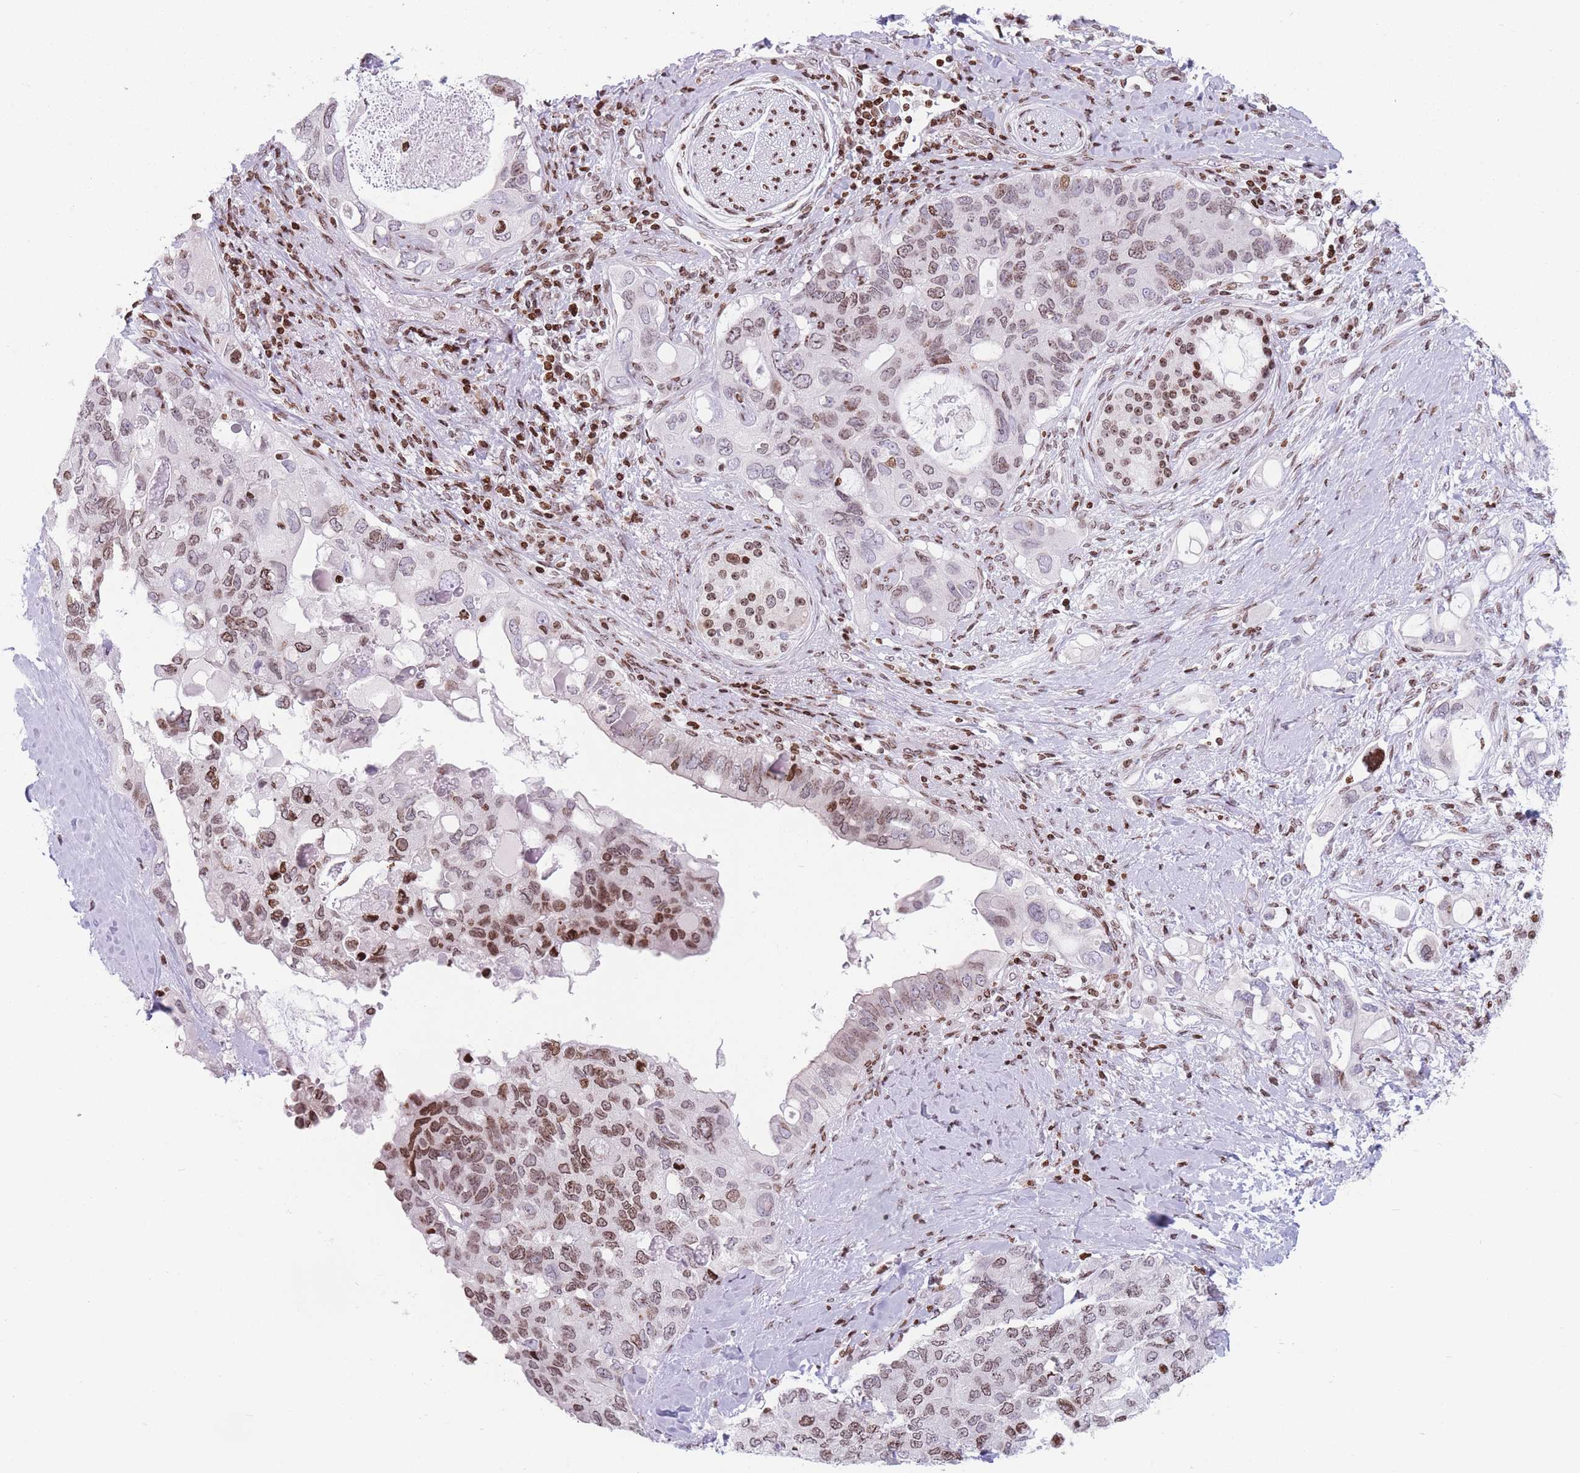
{"staining": {"intensity": "moderate", "quantity": ">75%", "location": "nuclear"}, "tissue": "pancreatic cancer", "cell_type": "Tumor cells", "image_type": "cancer", "snomed": [{"axis": "morphology", "description": "Adenocarcinoma, NOS"}, {"axis": "topography", "description": "Pancreas"}], "caption": "There is medium levels of moderate nuclear staining in tumor cells of pancreatic adenocarcinoma, as demonstrated by immunohistochemical staining (brown color).", "gene": "AK9", "patient": {"sex": "female", "age": 56}}